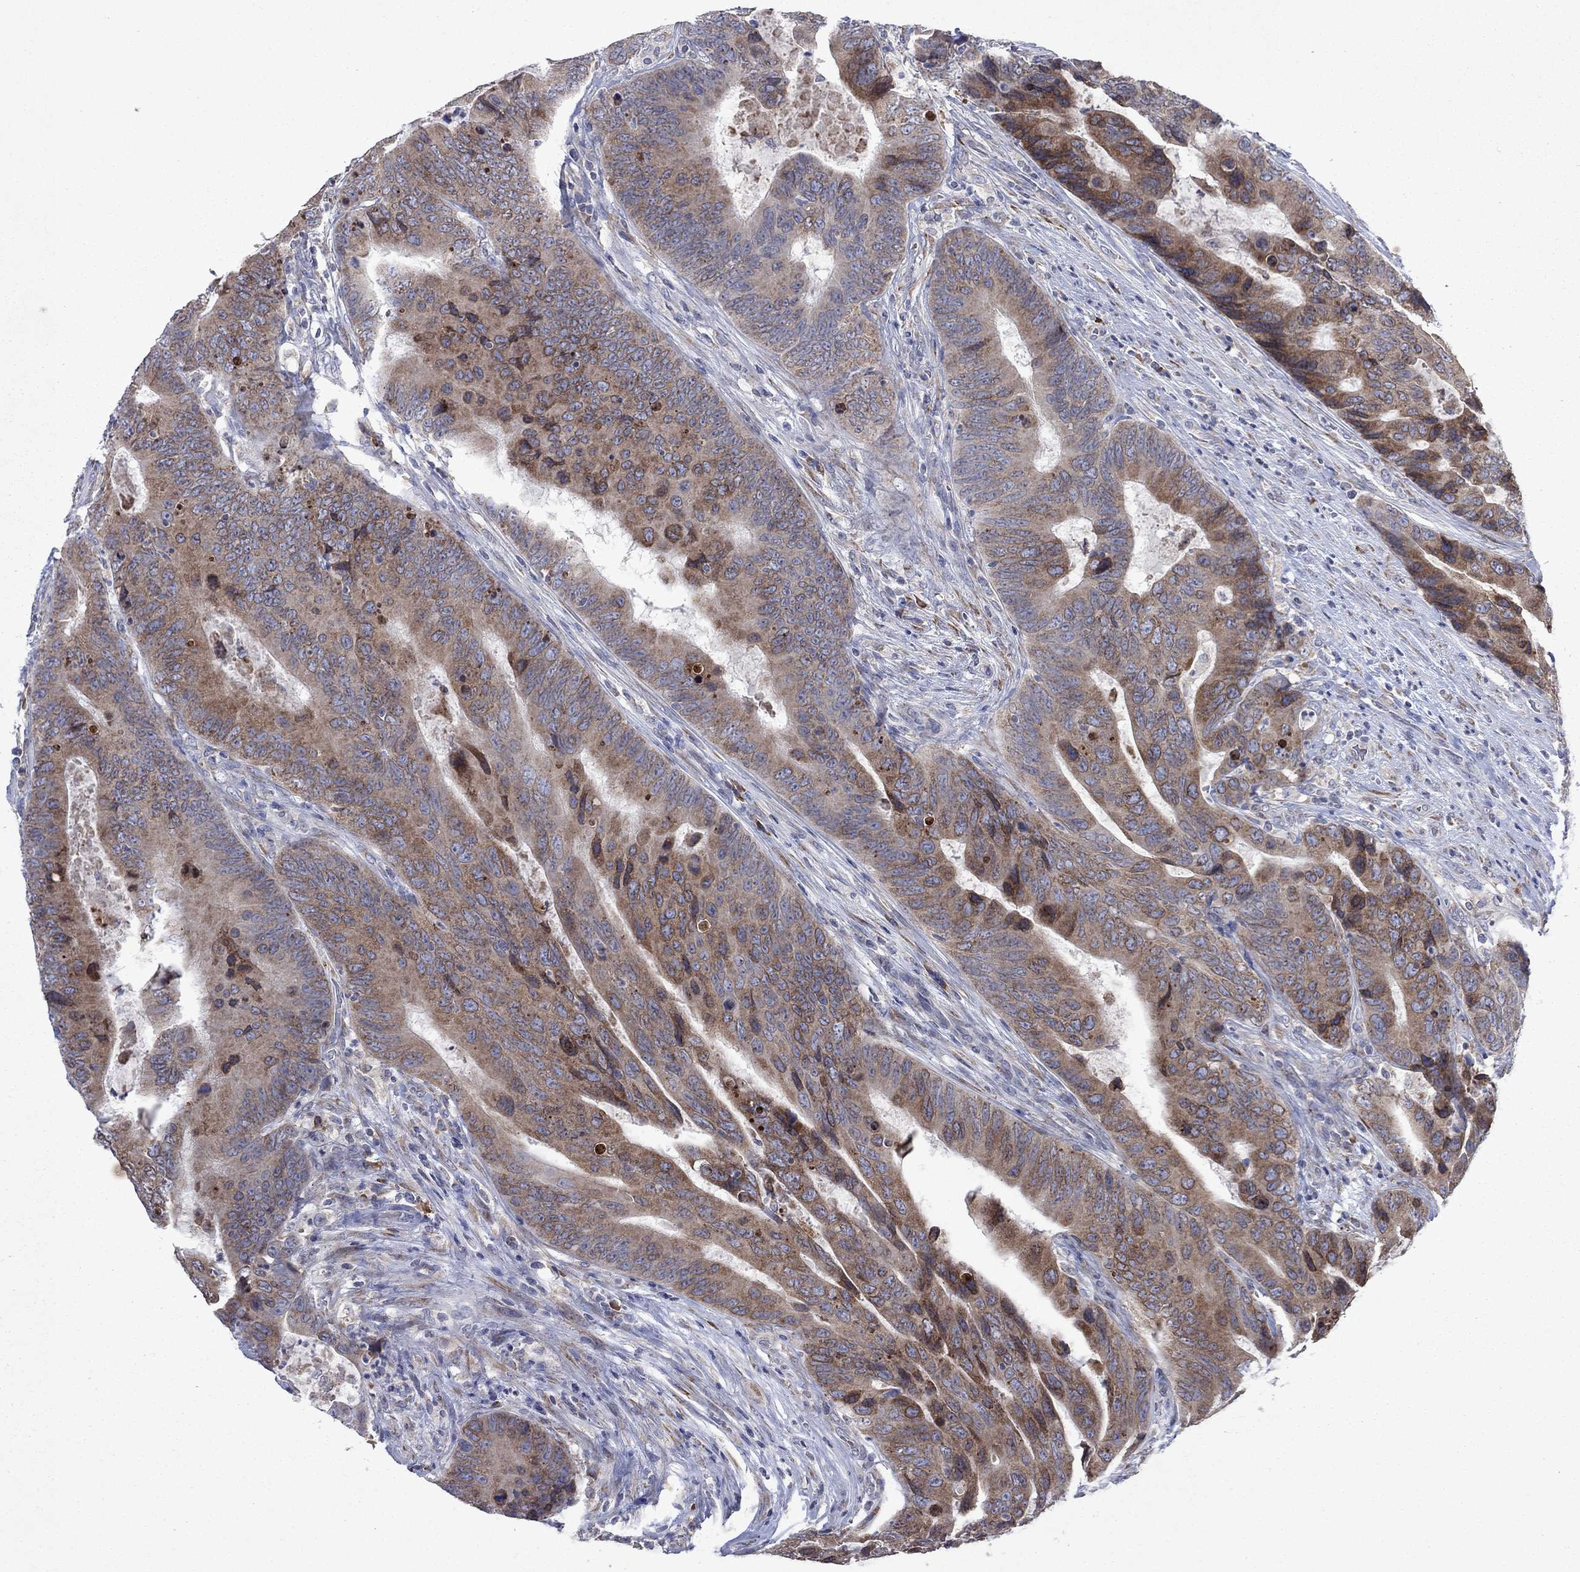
{"staining": {"intensity": "moderate", "quantity": ">75%", "location": "cytoplasmic/membranous"}, "tissue": "colorectal cancer", "cell_type": "Tumor cells", "image_type": "cancer", "snomed": [{"axis": "morphology", "description": "Adenocarcinoma, NOS"}, {"axis": "topography", "description": "Colon"}], "caption": "Colorectal cancer (adenocarcinoma) stained with a brown dye demonstrates moderate cytoplasmic/membranous positive positivity in about >75% of tumor cells.", "gene": "TMEM97", "patient": {"sex": "female", "age": 56}}